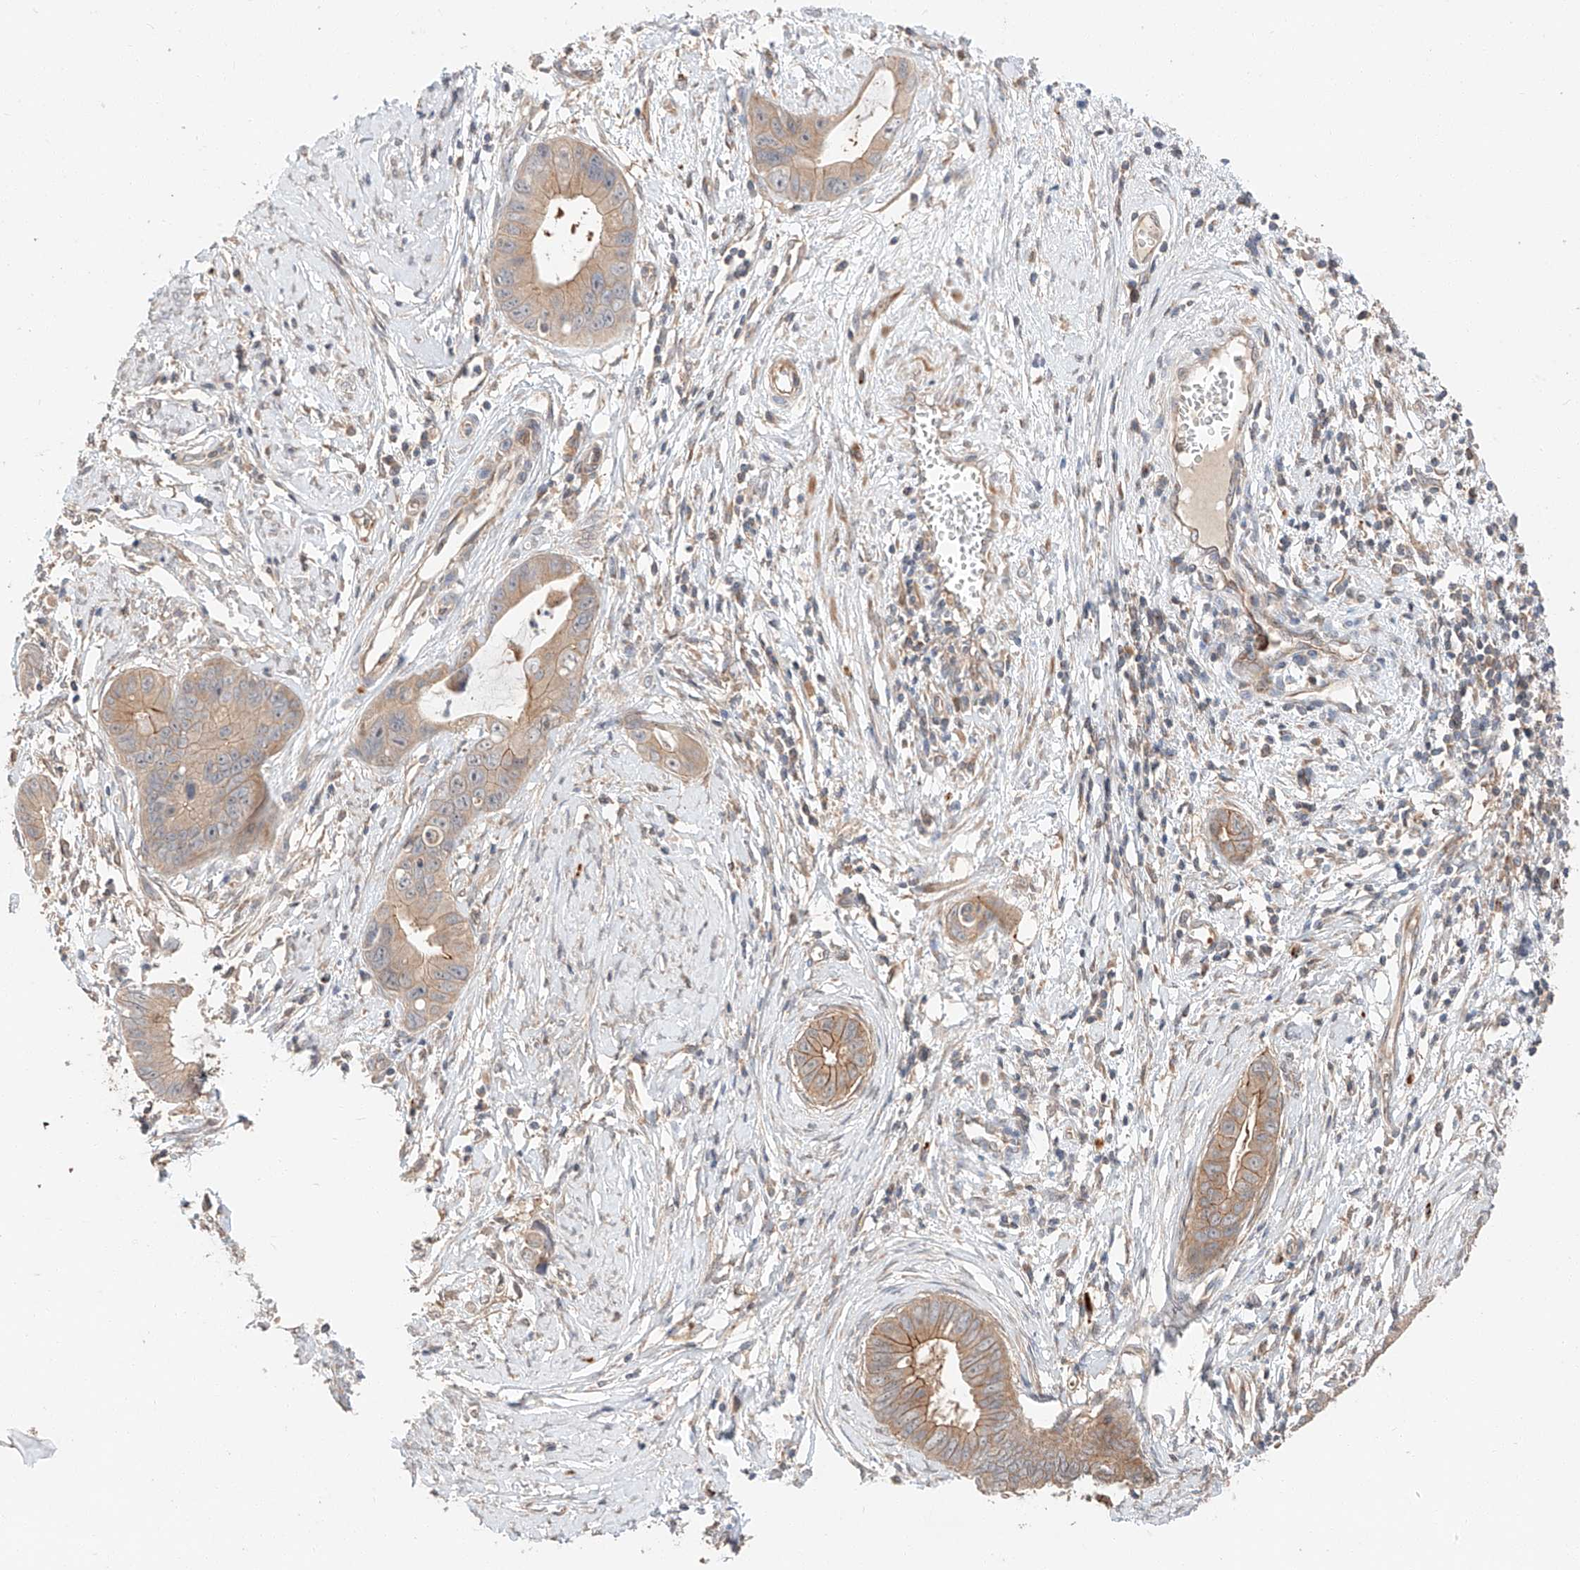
{"staining": {"intensity": "moderate", "quantity": ">75%", "location": "cytoplasmic/membranous"}, "tissue": "cervical cancer", "cell_type": "Tumor cells", "image_type": "cancer", "snomed": [{"axis": "morphology", "description": "Adenocarcinoma, NOS"}, {"axis": "topography", "description": "Cervix"}], "caption": "High-power microscopy captured an IHC micrograph of adenocarcinoma (cervical), revealing moderate cytoplasmic/membranous positivity in about >75% of tumor cells.", "gene": "XPNPEP1", "patient": {"sex": "female", "age": 44}}